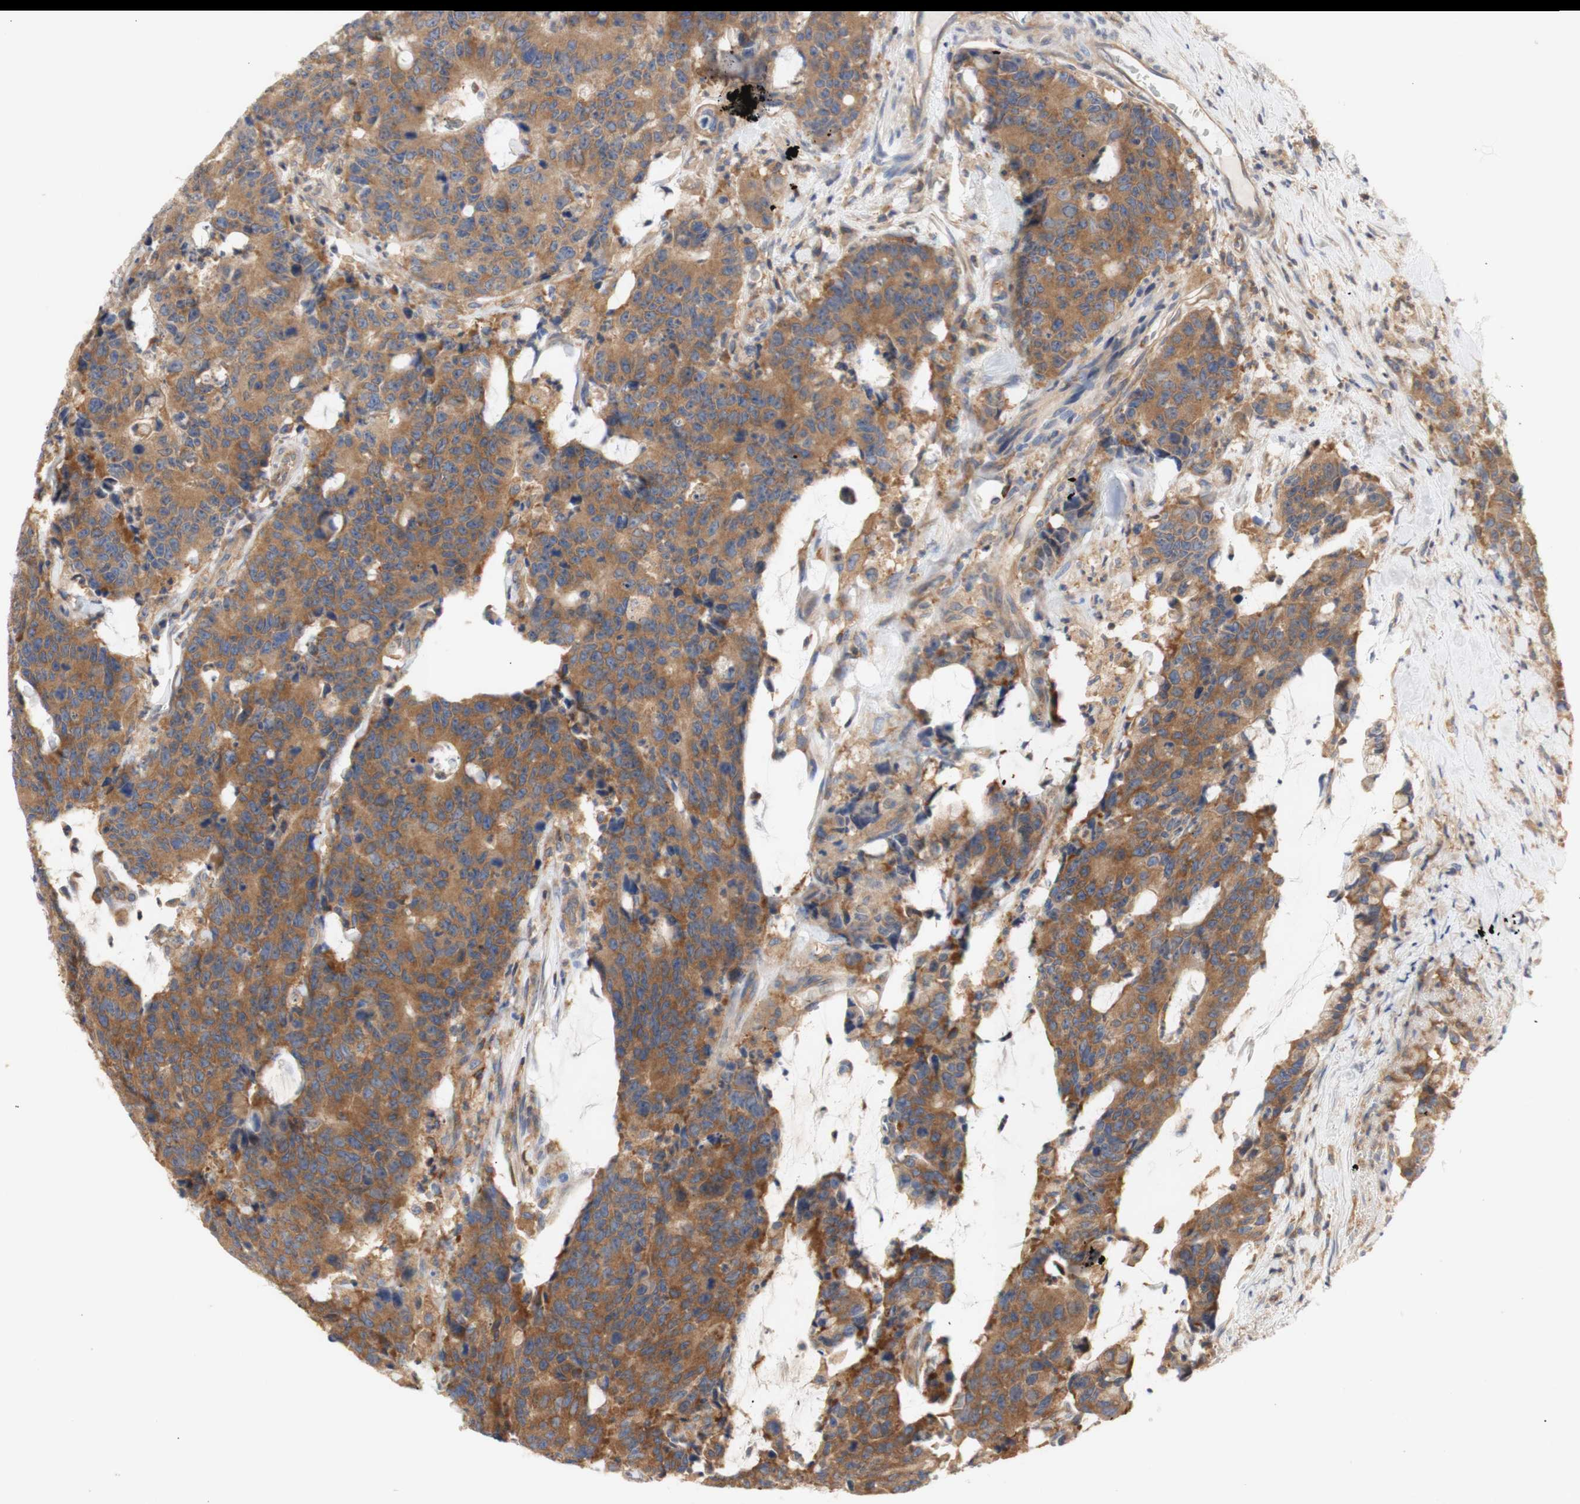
{"staining": {"intensity": "moderate", "quantity": ">75%", "location": "cytoplasmic/membranous"}, "tissue": "colorectal cancer", "cell_type": "Tumor cells", "image_type": "cancer", "snomed": [{"axis": "morphology", "description": "Adenocarcinoma, NOS"}, {"axis": "topography", "description": "Colon"}], "caption": "Immunohistochemical staining of colorectal cancer (adenocarcinoma) exhibits medium levels of moderate cytoplasmic/membranous protein positivity in approximately >75% of tumor cells.", "gene": "IKBKG", "patient": {"sex": "female", "age": 86}}